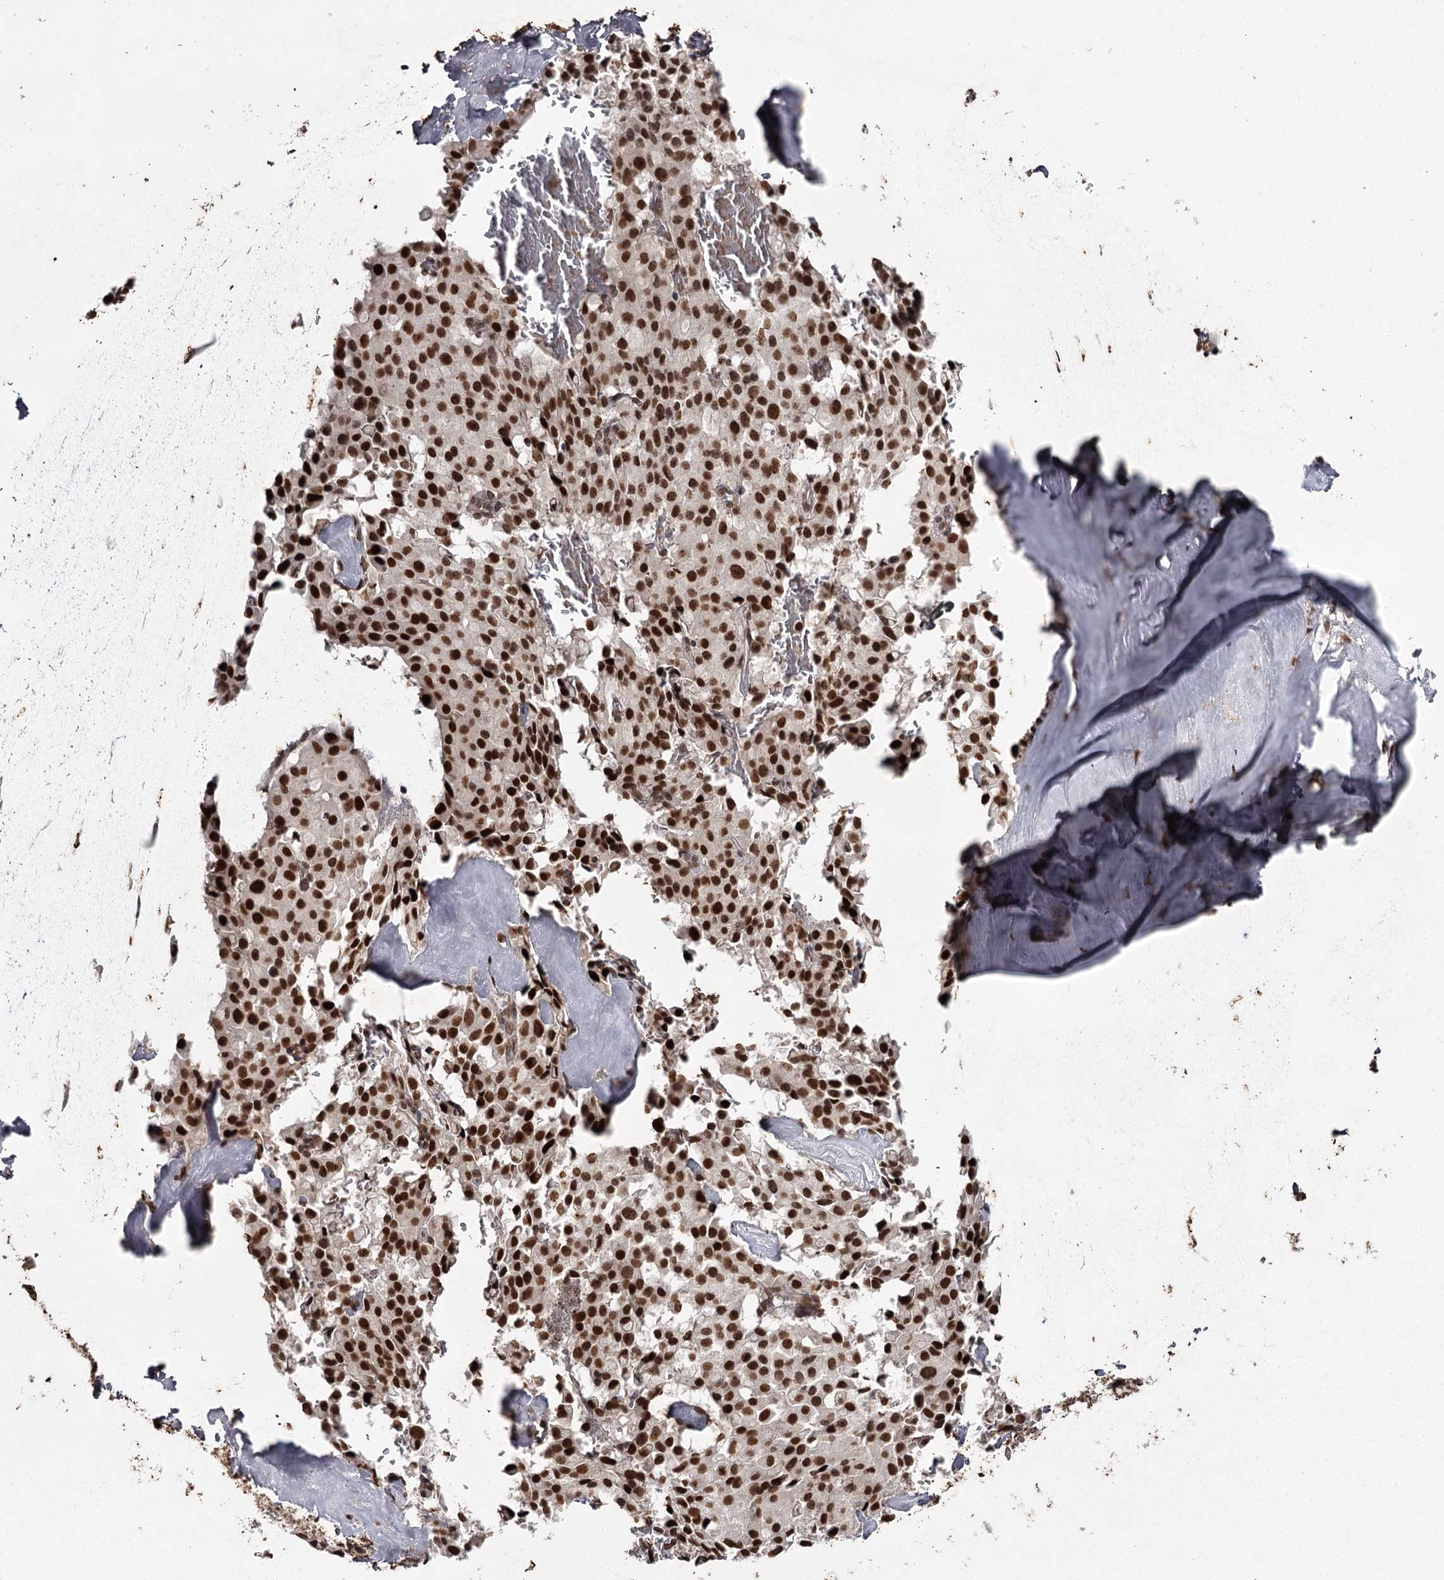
{"staining": {"intensity": "strong", "quantity": ">75%", "location": "nuclear"}, "tissue": "pancreatic cancer", "cell_type": "Tumor cells", "image_type": "cancer", "snomed": [{"axis": "morphology", "description": "Adenocarcinoma, NOS"}, {"axis": "topography", "description": "Pancreas"}], "caption": "The immunohistochemical stain highlights strong nuclear expression in tumor cells of adenocarcinoma (pancreatic) tissue.", "gene": "THYN1", "patient": {"sex": "male", "age": 65}}